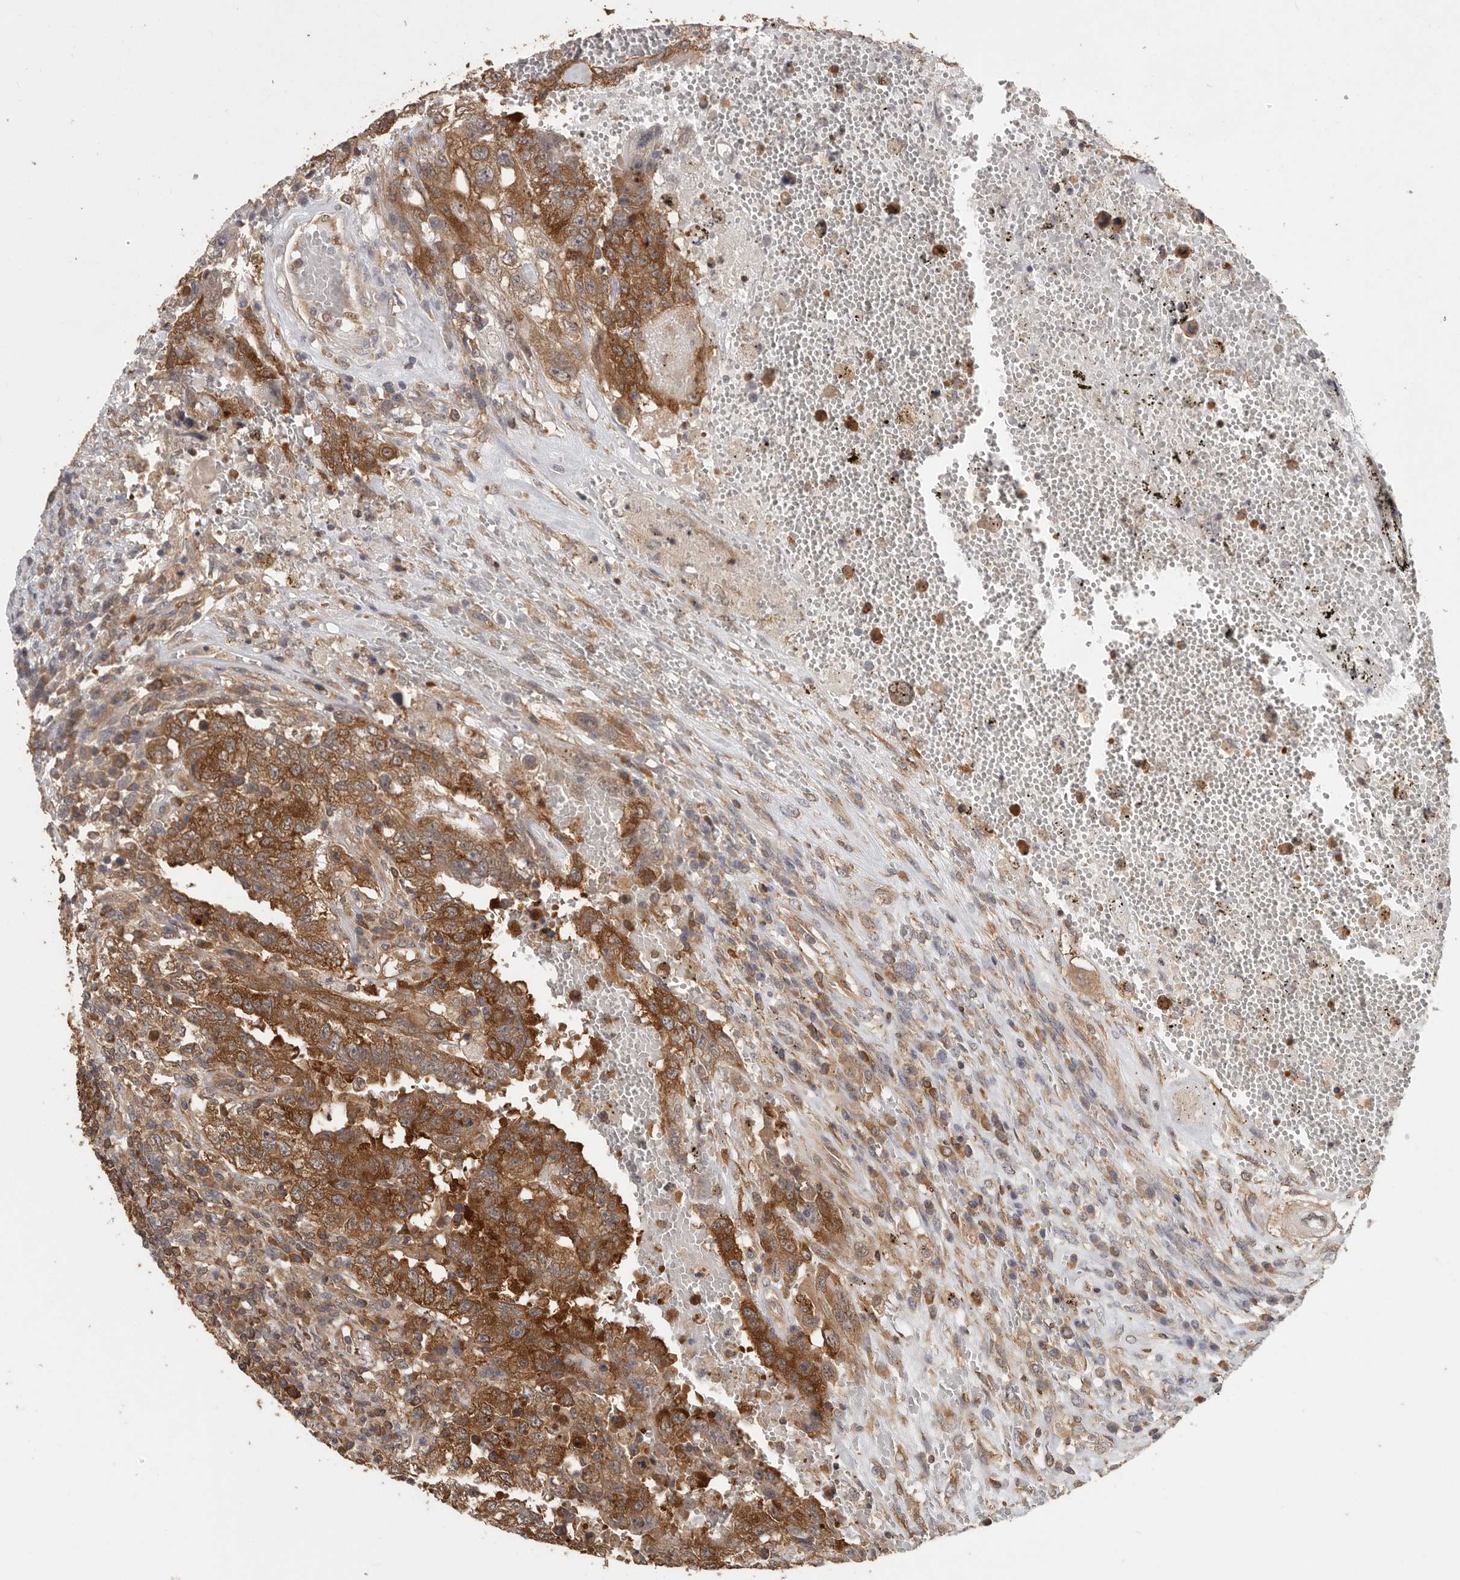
{"staining": {"intensity": "moderate", "quantity": ">75%", "location": "cytoplasmic/membranous"}, "tissue": "testis cancer", "cell_type": "Tumor cells", "image_type": "cancer", "snomed": [{"axis": "morphology", "description": "Carcinoma, Embryonal, NOS"}, {"axis": "topography", "description": "Testis"}], "caption": "The micrograph displays a brown stain indicating the presence of a protein in the cytoplasmic/membranous of tumor cells in embryonal carcinoma (testis).", "gene": "CCT8", "patient": {"sex": "male", "age": 26}}